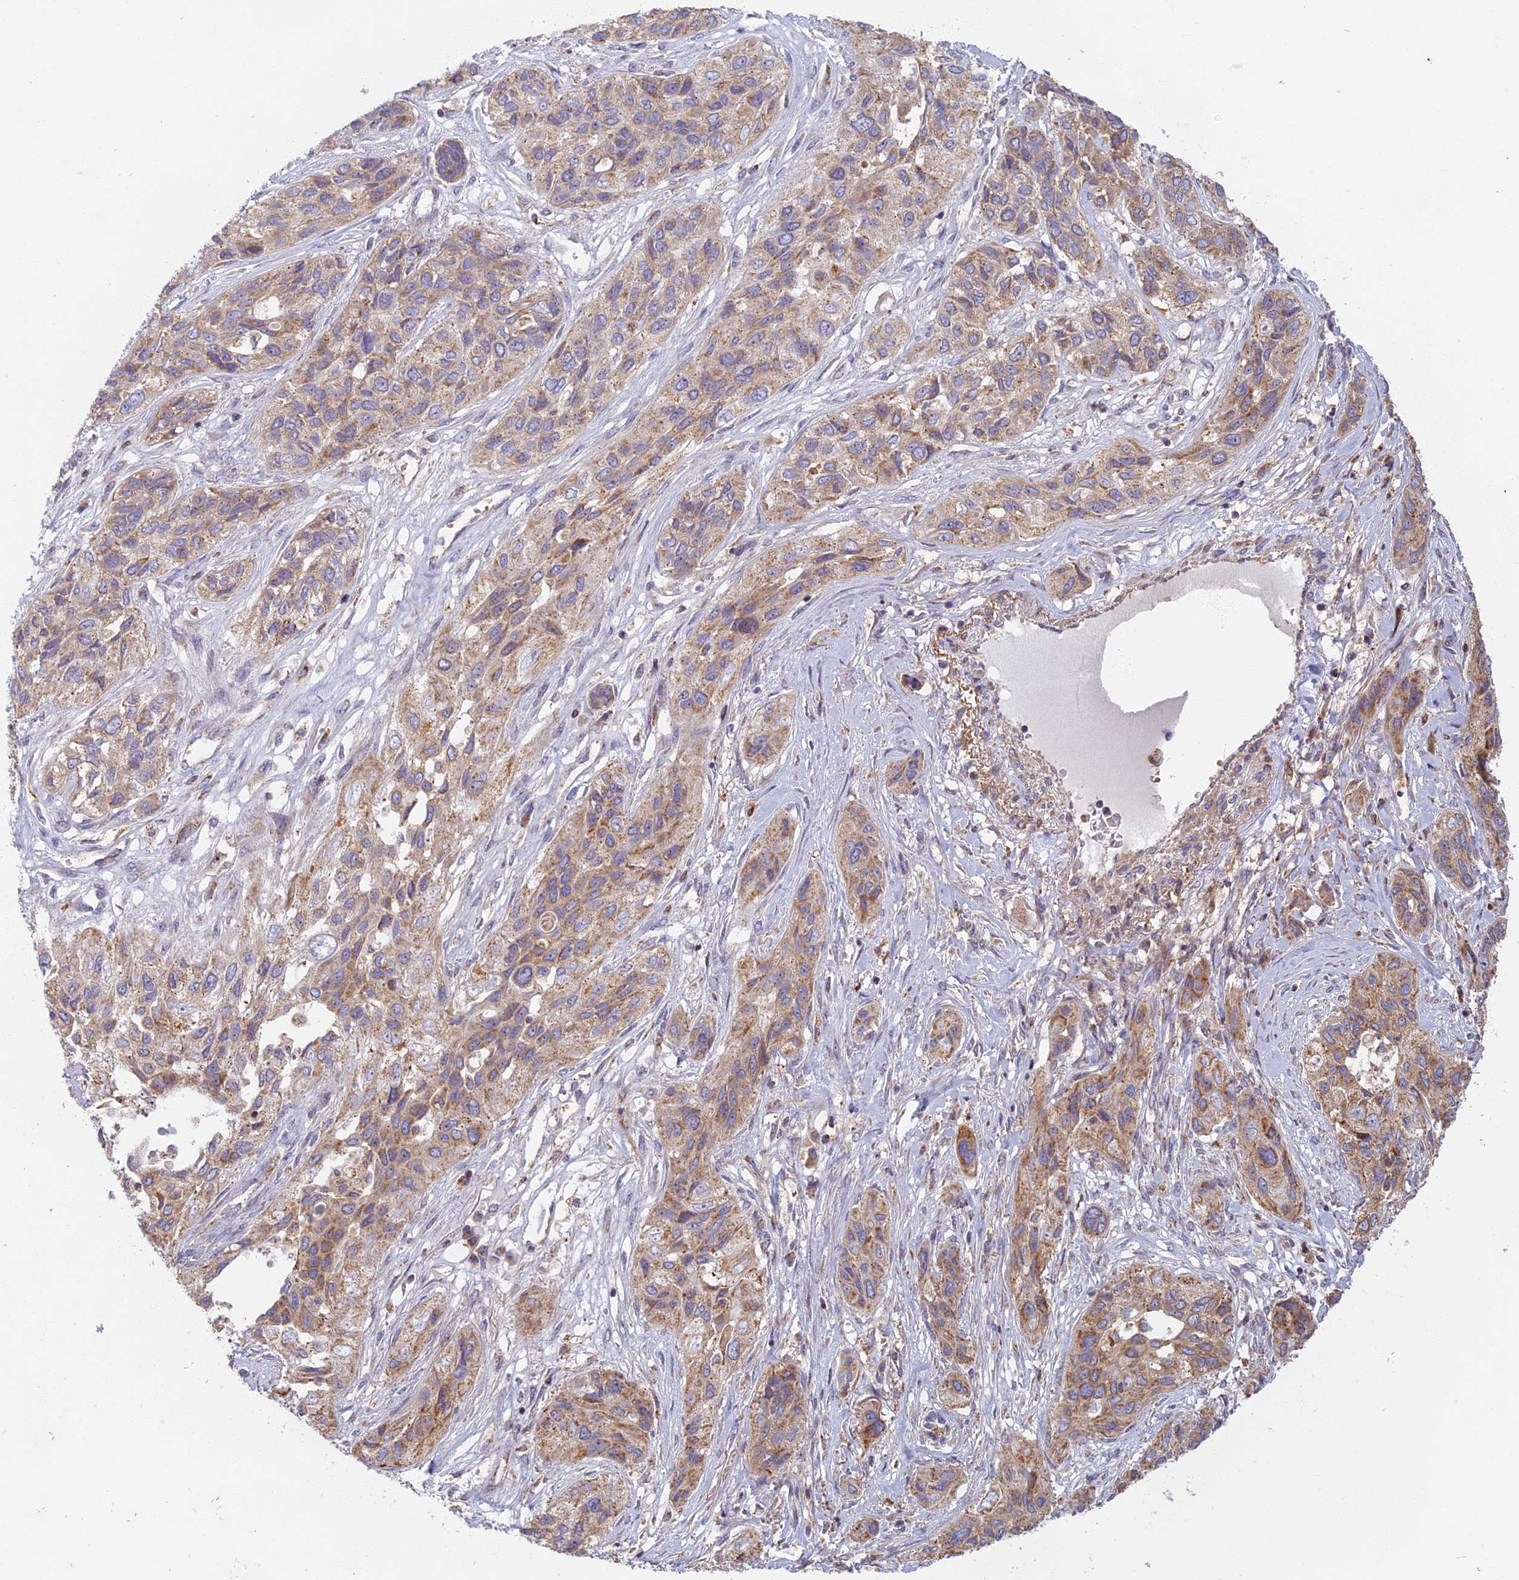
{"staining": {"intensity": "weak", "quantity": ">75%", "location": "cytoplasmic/membranous"}, "tissue": "lung cancer", "cell_type": "Tumor cells", "image_type": "cancer", "snomed": [{"axis": "morphology", "description": "Squamous cell carcinoma, NOS"}, {"axis": "topography", "description": "Lung"}], "caption": "Brown immunohistochemical staining in human lung cancer (squamous cell carcinoma) reveals weak cytoplasmic/membranous expression in approximately >75% of tumor cells.", "gene": "EDAR", "patient": {"sex": "female", "age": 70}}